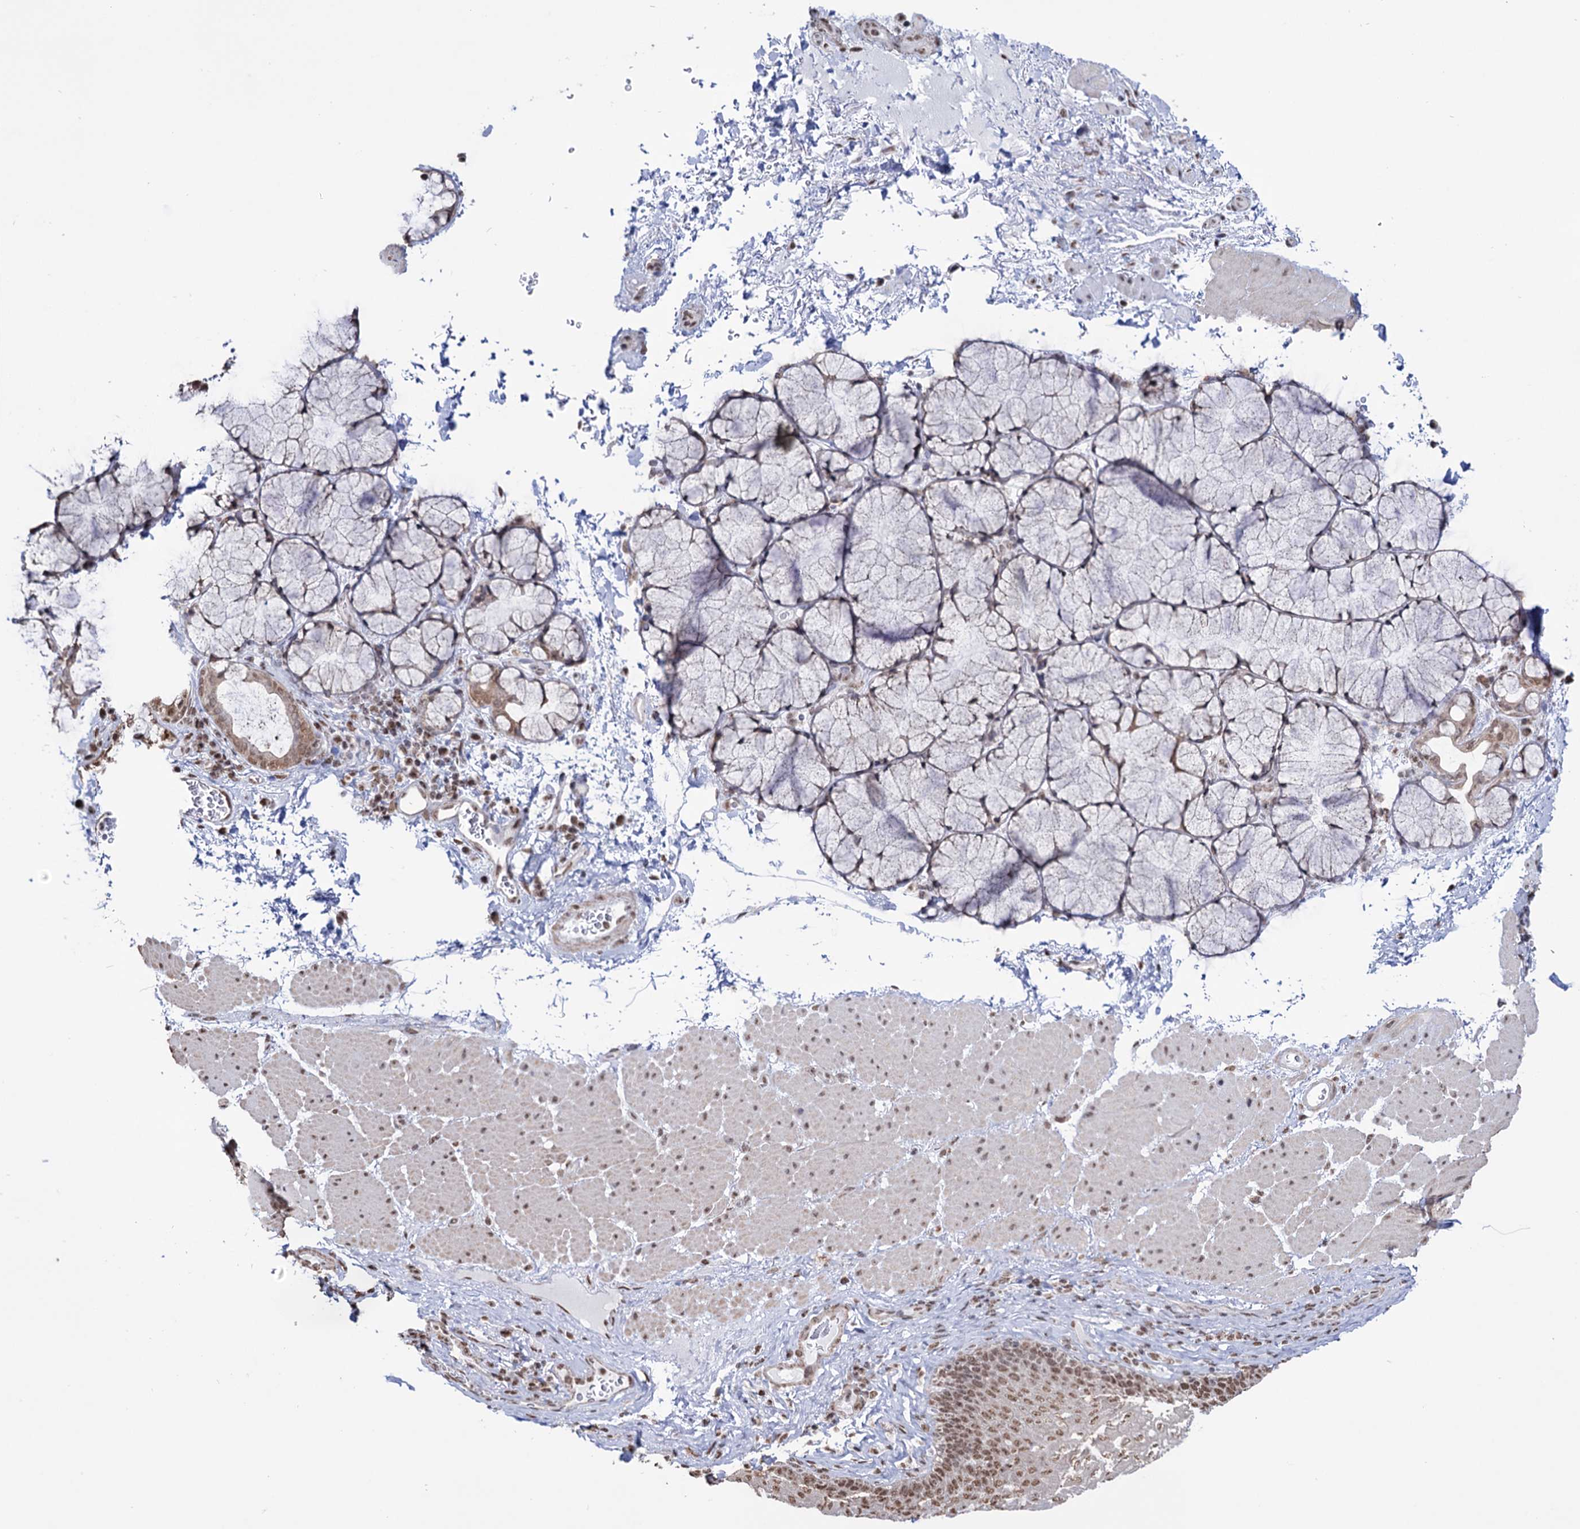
{"staining": {"intensity": "moderate", "quantity": ">75%", "location": "nuclear"}, "tissue": "esophagus", "cell_type": "Squamous epithelial cells", "image_type": "normal", "snomed": [{"axis": "morphology", "description": "Normal tissue, NOS"}, {"axis": "topography", "description": "Esophagus"}], "caption": "Human esophagus stained with a brown dye displays moderate nuclear positive expression in approximately >75% of squamous epithelial cells.", "gene": "ABHD10", "patient": {"sex": "female", "age": 66}}